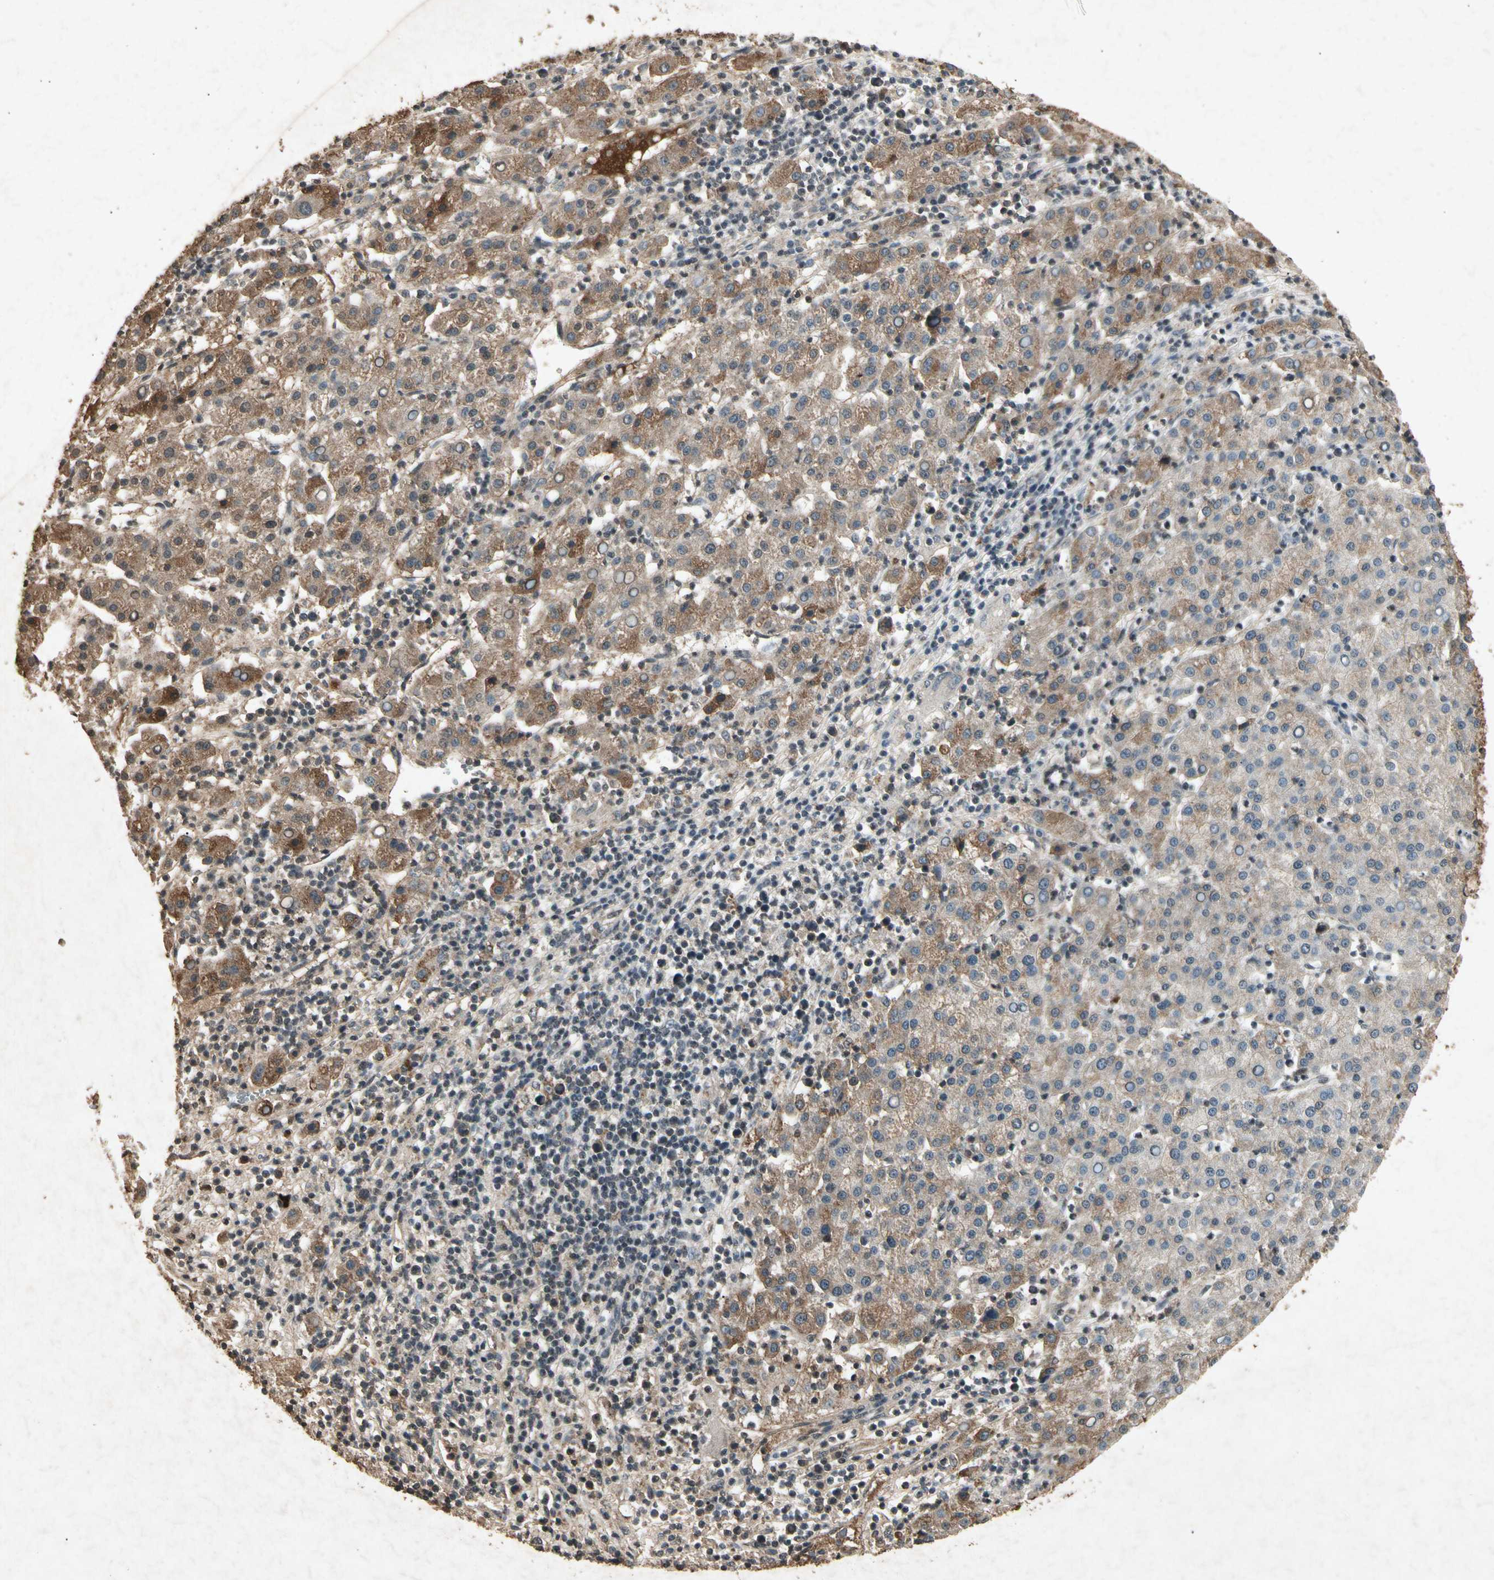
{"staining": {"intensity": "moderate", "quantity": ">75%", "location": "cytoplasmic/membranous"}, "tissue": "liver cancer", "cell_type": "Tumor cells", "image_type": "cancer", "snomed": [{"axis": "morphology", "description": "Carcinoma, Hepatocellular, NOS"}, {"axis": "topography", "description": "Liver"}], "caption": "A photomicrograph showing moderate cytoplasmic/membranous expression in approximately >75% of tumor cells in hepatocellular carcinoma (liver), as visualized by brown immunohistochemical staining.", "gene": "CP", "patient": {"sex": "female", "age": 58}}